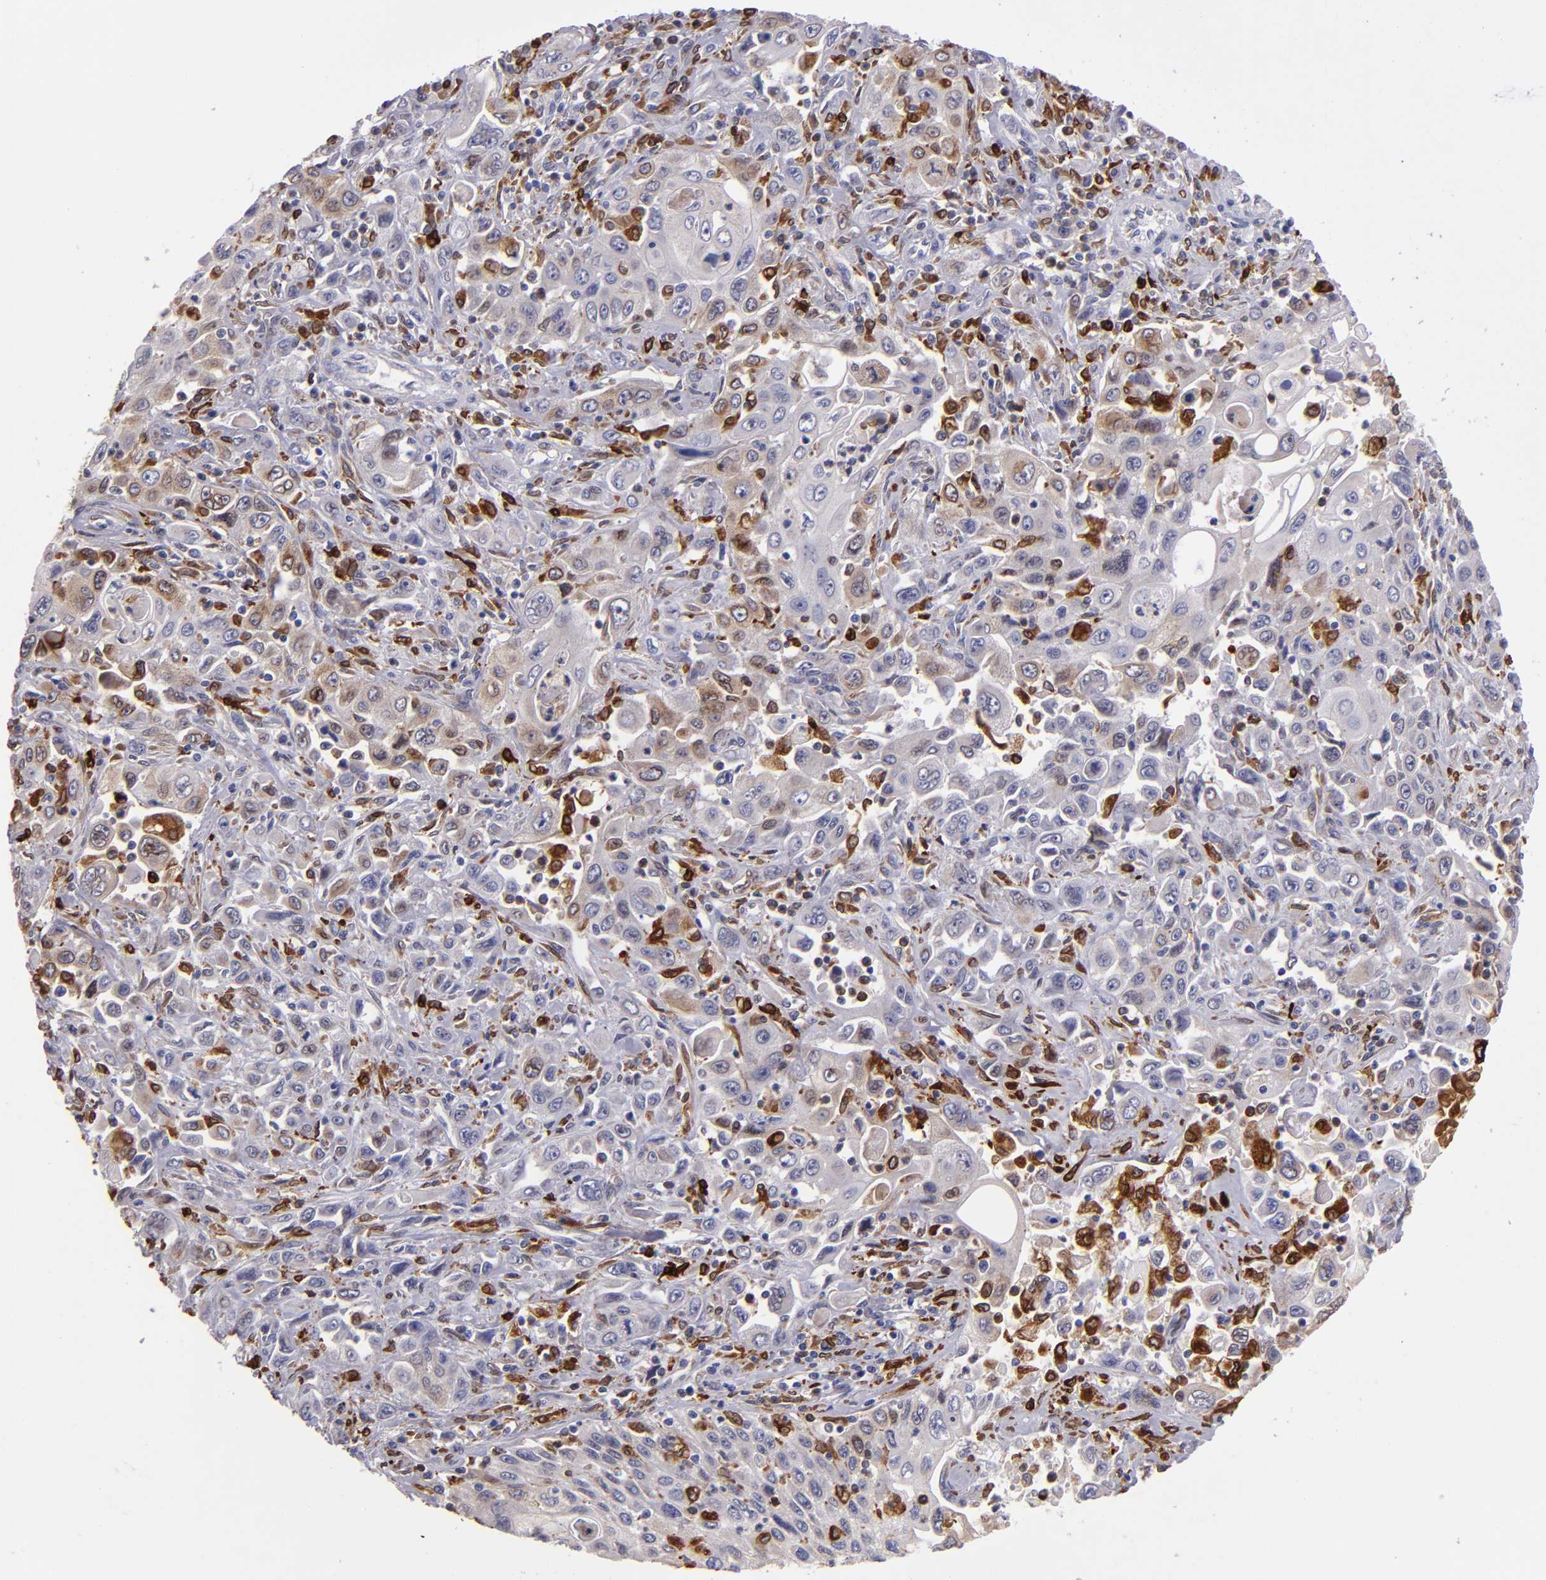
{"staining": {"intensity": "weak", "quantity": "25%-75%", "location": "cytoplasmic/membranous"}, "tissue": "pancreatic cancer", "cell_type": "Tumor cells", "image_type": "cancer", "snomed": [{"axis": "morphology", "description": "Adenocarcinoma, NOS"}, {"axis": "topography", "description": "Pancreas"}], "caption": "IHC micrograph of adenocarcinoma (pancreatic) stained for a protein (brown), which exhibits low levels of weak cytoplasmic/membranous staining in approximately 25%-75% of tumor cells.", "gene": "PTGS1", "patient": {"sex": "male", "age": 70}}